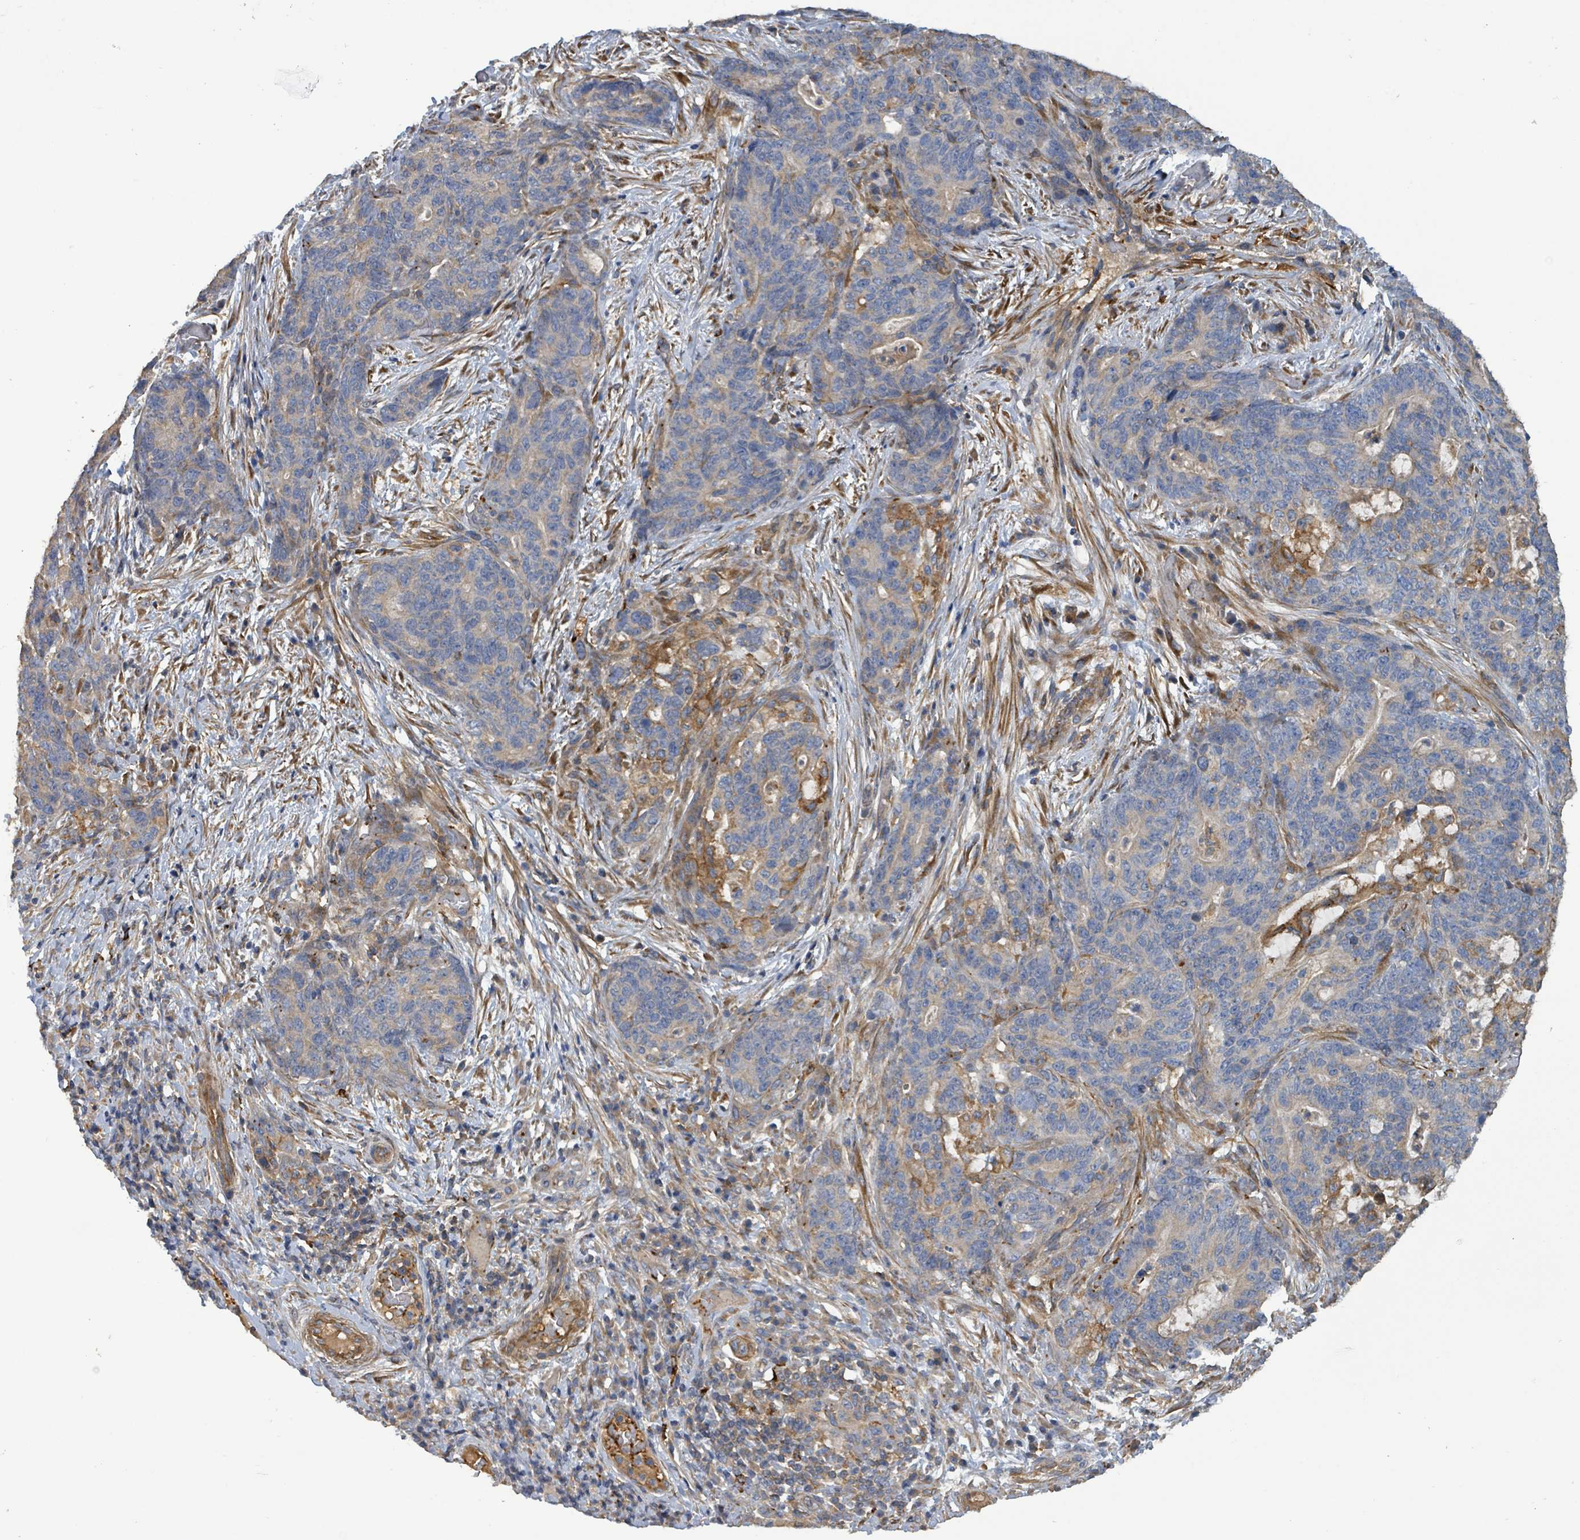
{"staining": {"intensity": "moderate", "quantity": "<25%", "location": "cytoplasmic/membranous"}, "tissue": "stomach cancer", "cell_type": "Tumor cells", "image_type": "cancer", "snomed": [{"axis": "morphology", "description": "Normal tissue, NOS"}, {"axis": "morphology", "description": "Adenocarcinoma, NOS"}, {"axis": "topography", "description": "Stomach"}], "caption": "Protein expression analysis of human stomach adenocarcinoma reveals moderate cytoplasmic/membranous staining in approximately <25% of tumor cells.", "gene": "PLAAT1", "patient": {"sex": "female", "age": 64}}